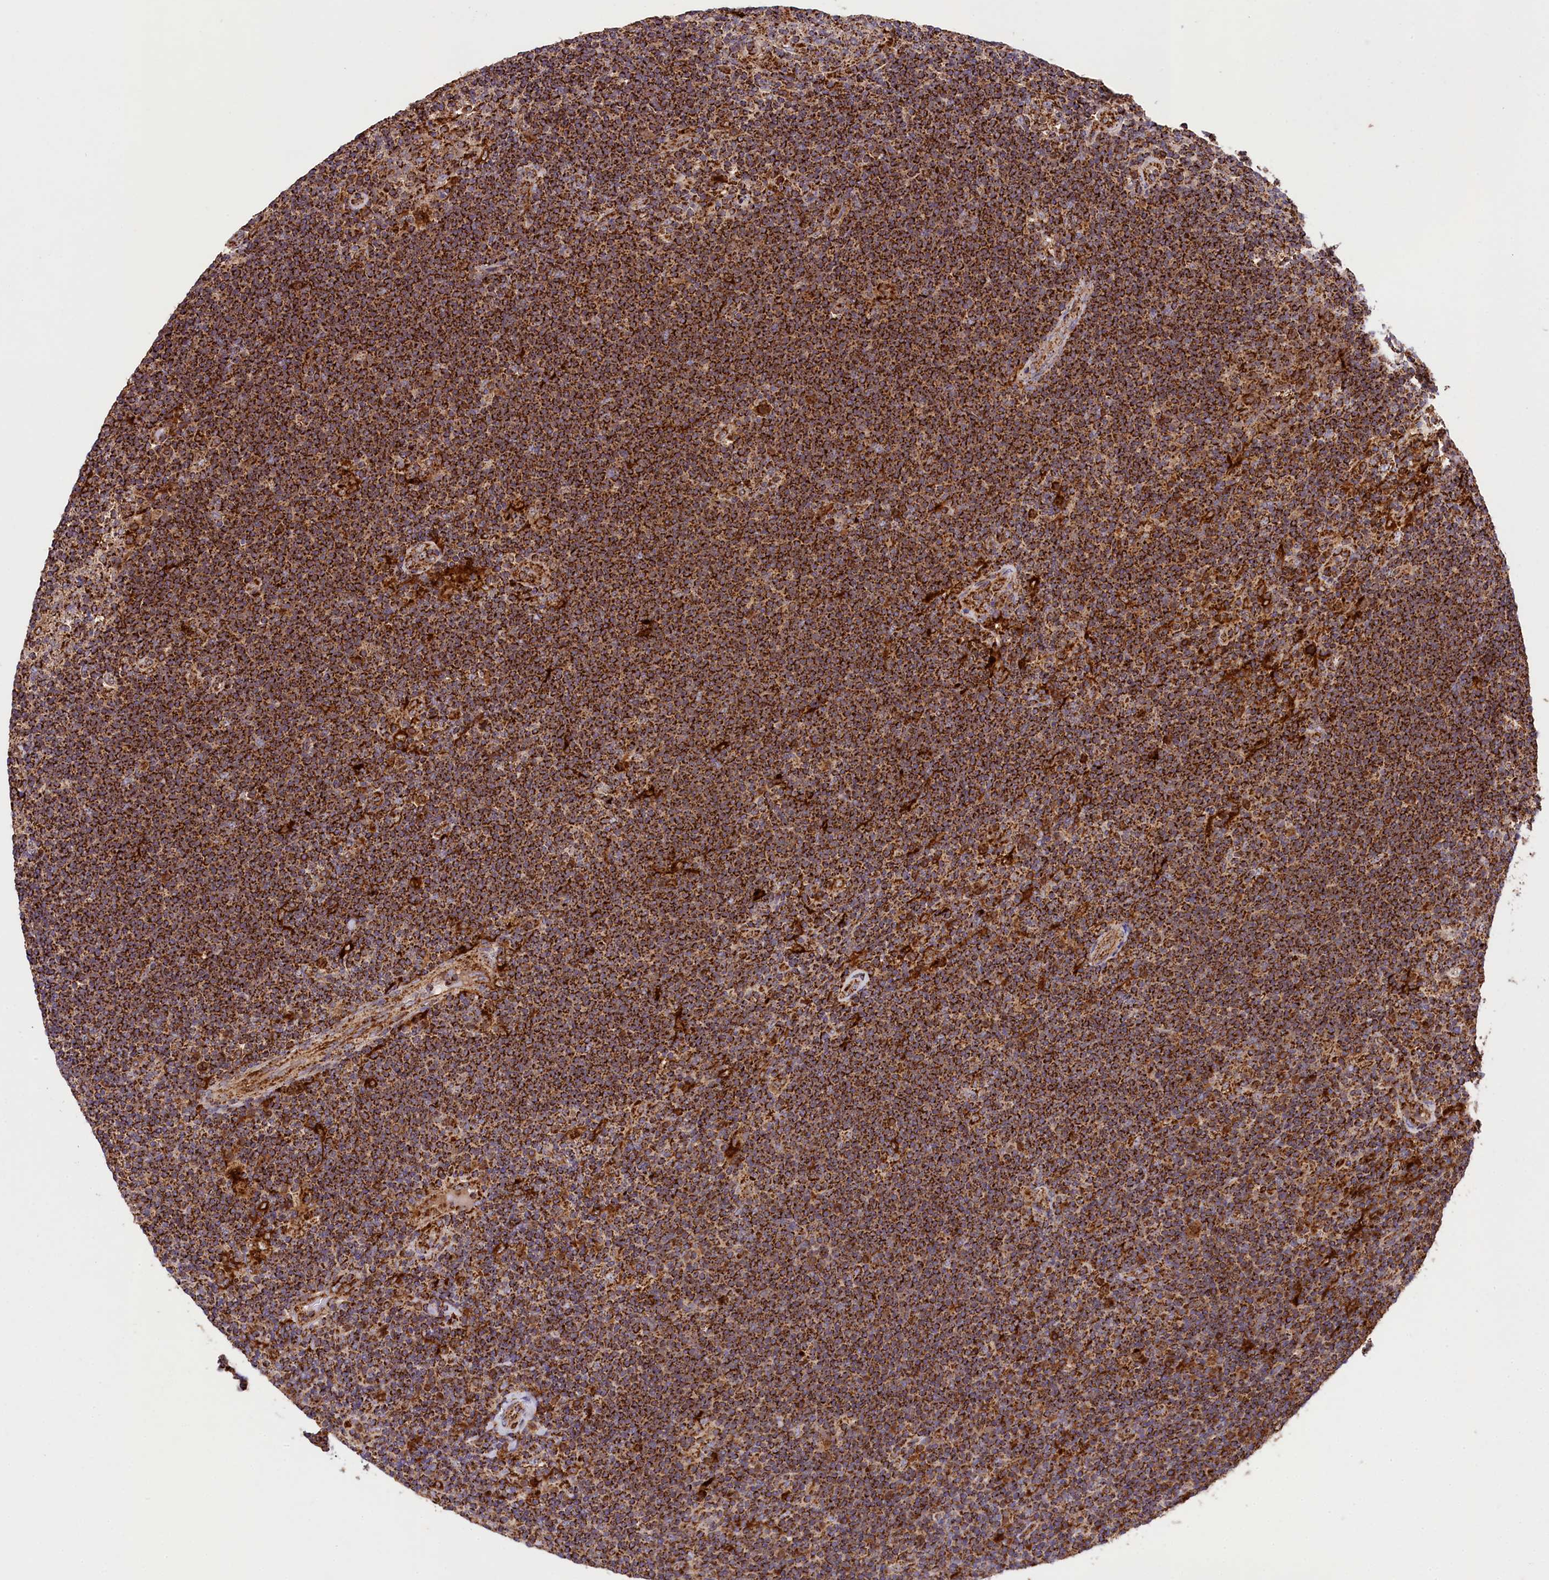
{"staining": {"intensity": "strong", "quantity": ">75%", "location": "cytoplasmic/membranous"}, "tissue": "lymphoma", "cell_type": "Tumor cells", "image_type": "cancer", "snomed": [{"axis": "morphology", "description": "Hodgkin's disease, NOS"}, {"axis": "topography", "description": "Lymph node"}], "caption": "High-magnification brightfield microscopy of Hodgkin's disease stained with DAB (brown) and counterstained with hematoxylin (blue). tumor cells exhibit strong cytoplasmic/membranous staining is seen in approximately>75% of cells.", "gene": "CLYBL", "patient": {"sex": "female", "age": 57}}